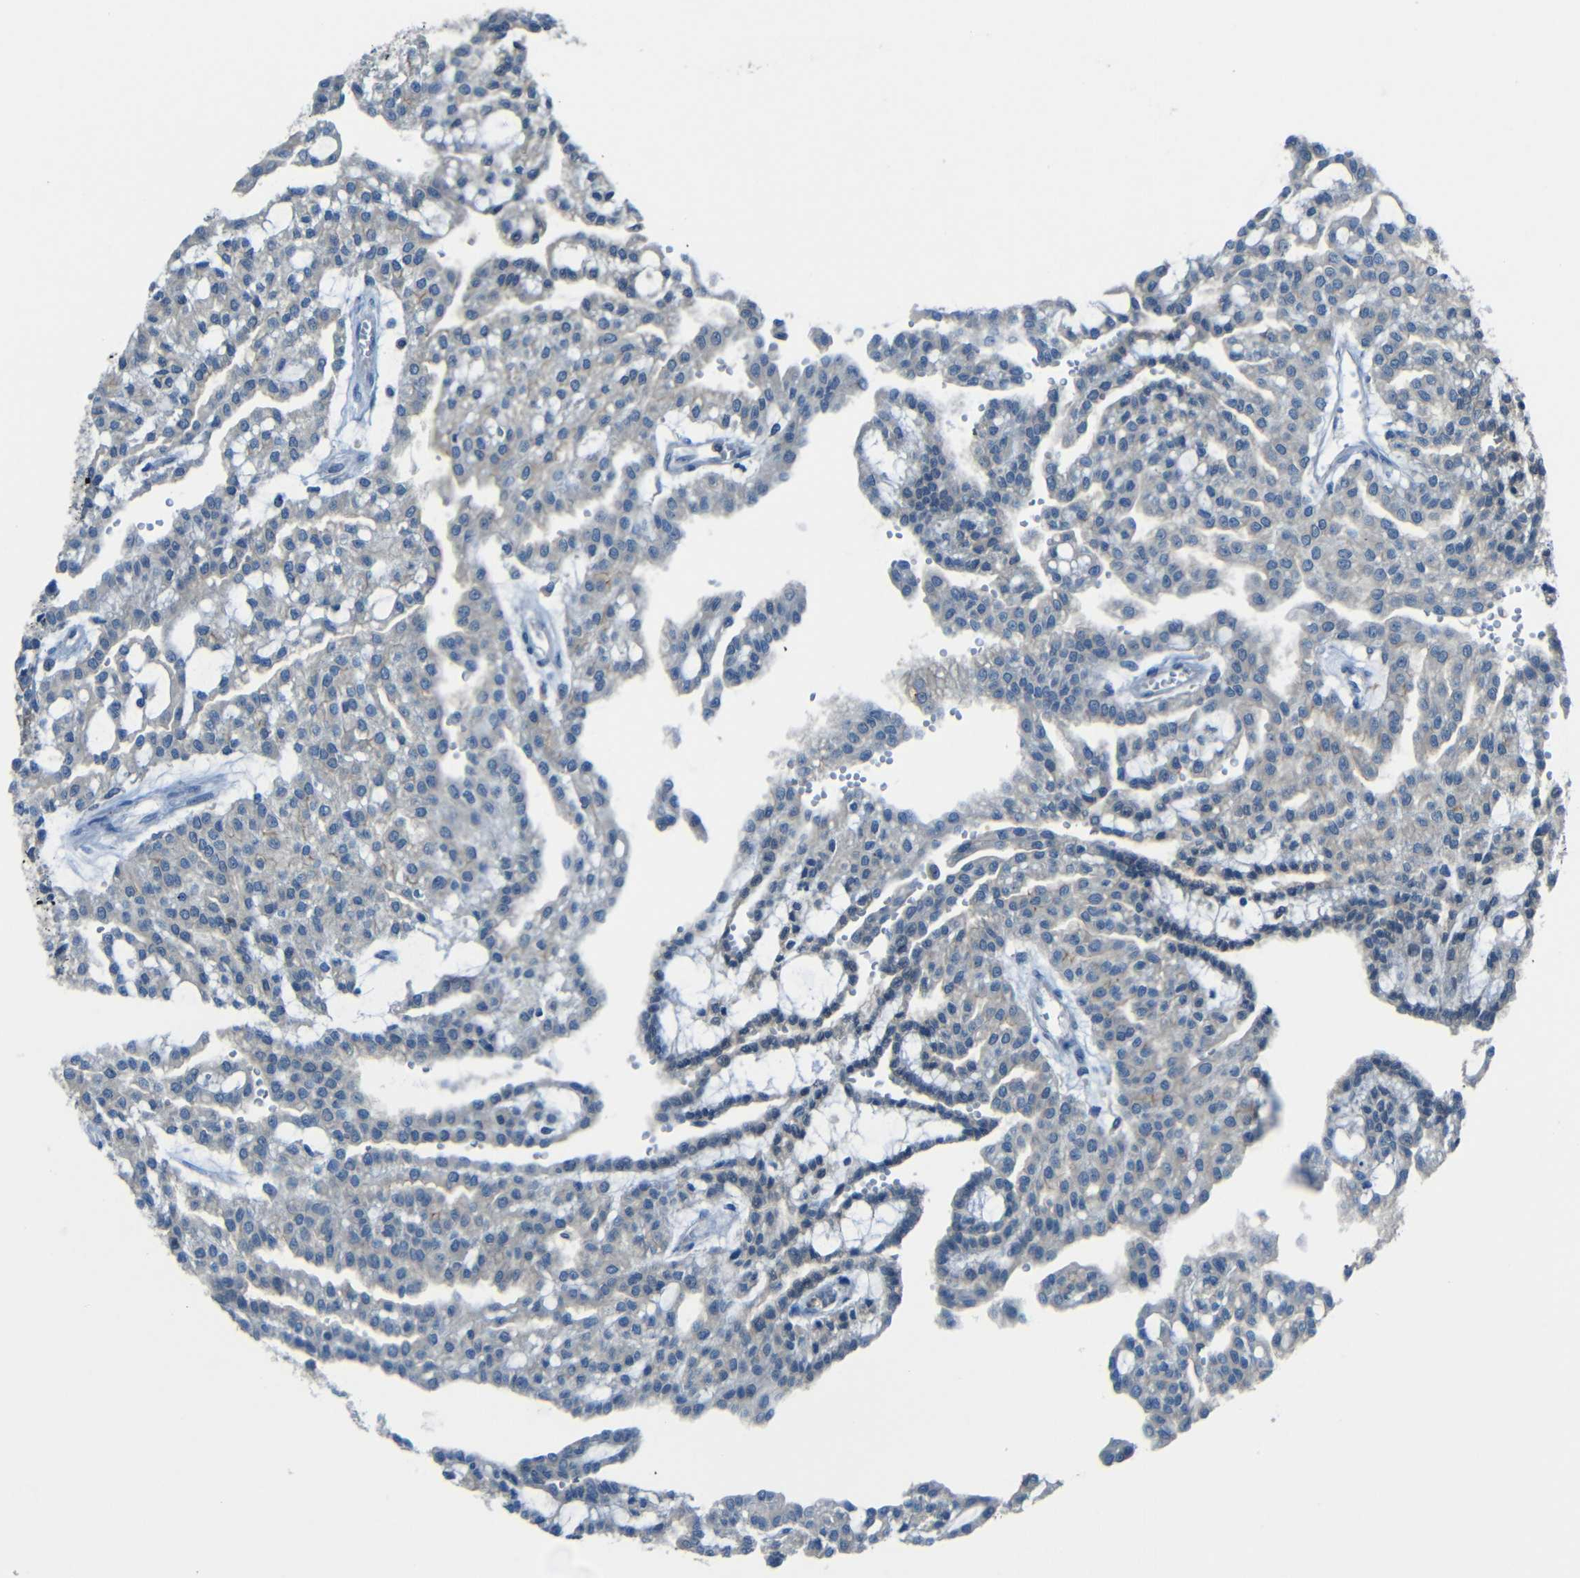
{"staining": {"intensity": "negative", "quantity": "none", "location": "none"}, "tissue": "renal cancer", "cell_type": "Tumor cells", "image_type": "cancer", "snomed": [{"axis": "morphology", "description": "Adenocarcinoma, NOS"}, {"axis": "topography", "description": "Kidney"}], "caption": "Renal cancer was stained to show a protein in brown. There is no significant positivity in tumor cells.", "gene": "CYP26B1", "patient": {"sex": "male", "age": 63}}